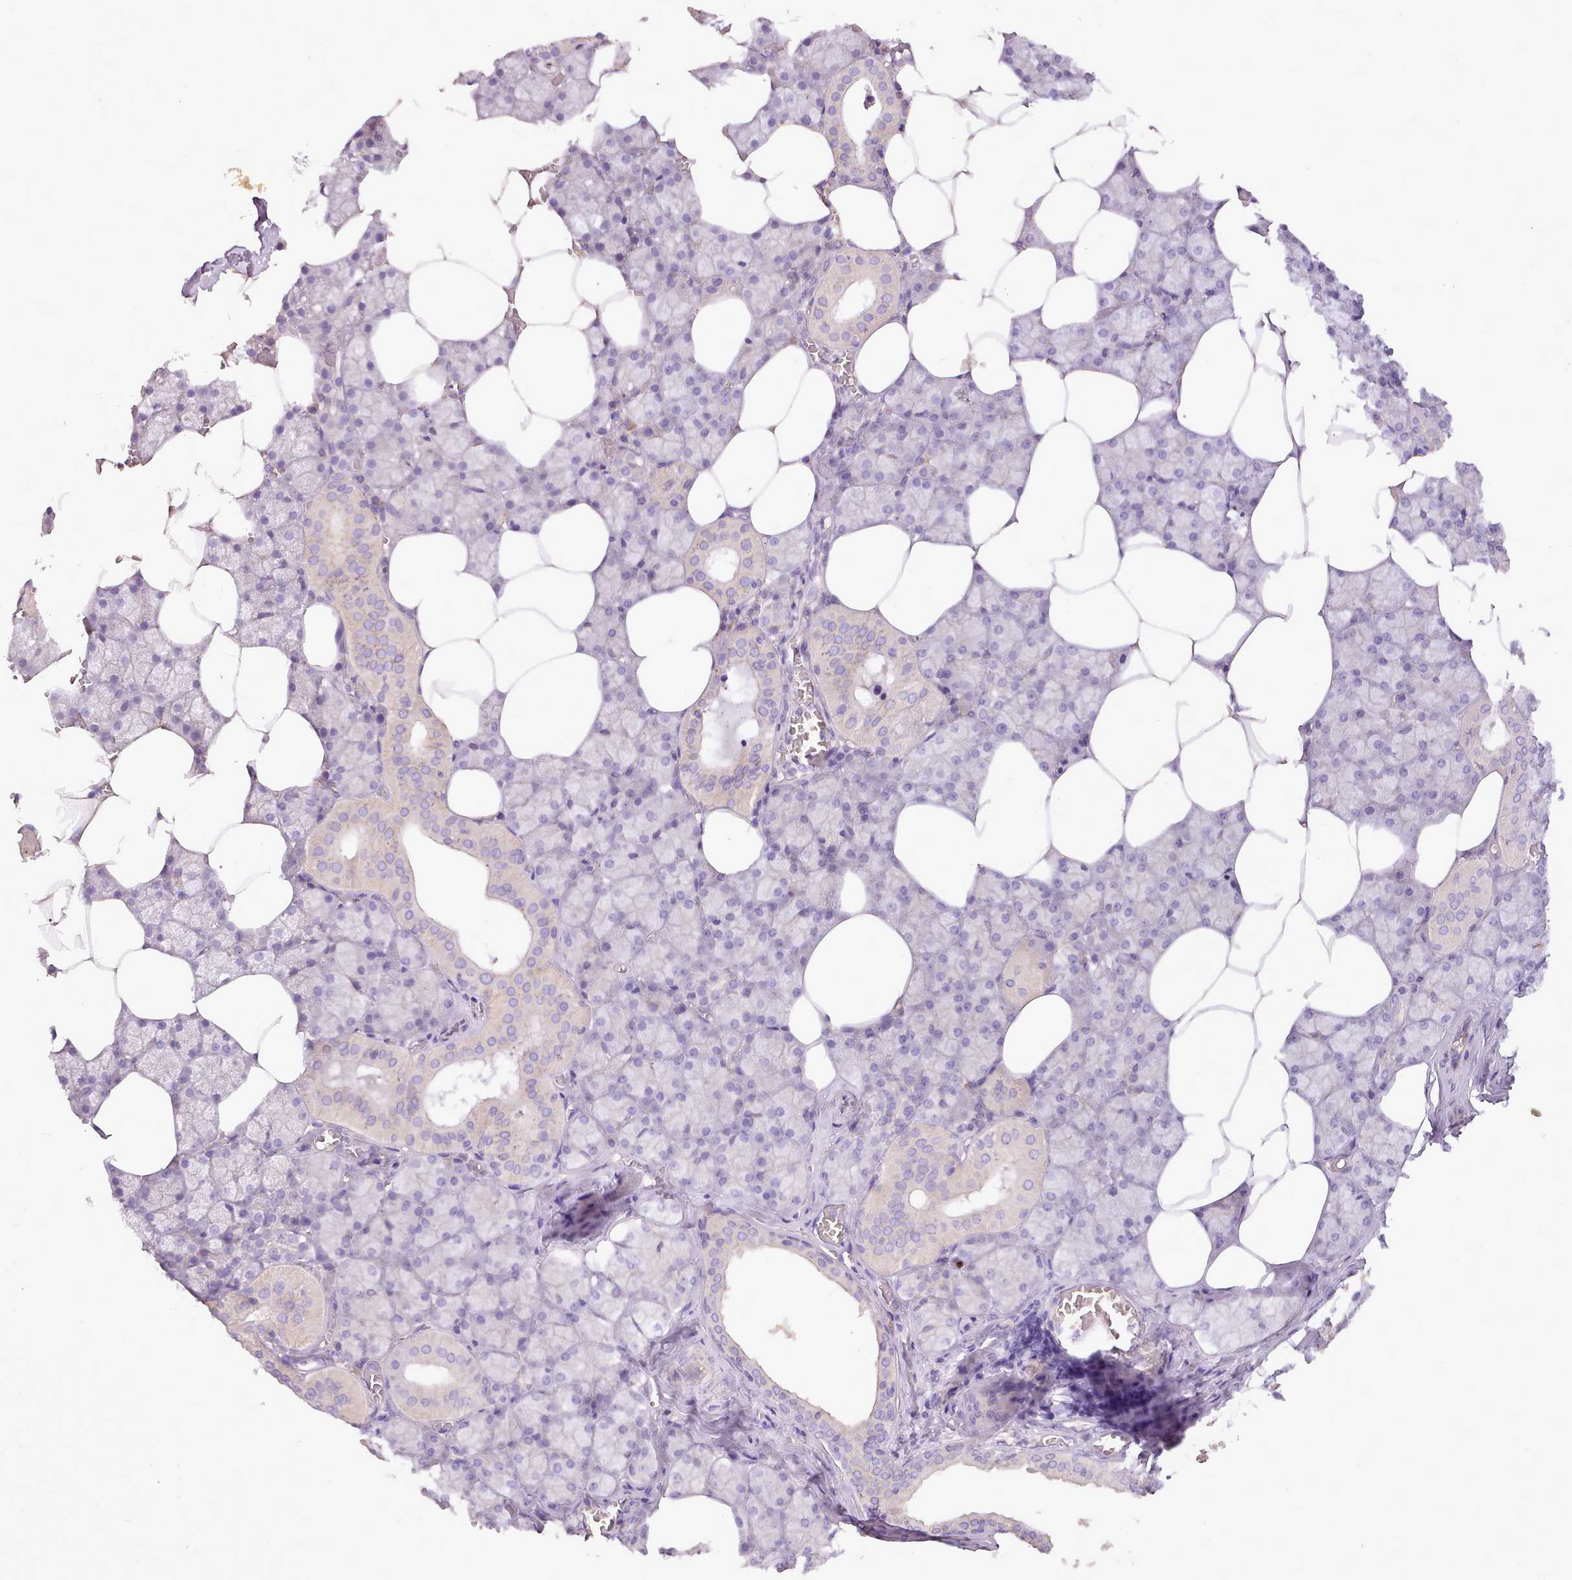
{"staining": {"intensity": "weak", "quantity": "<25%", "location": "cytoplasmic/membranous"}, "tissue": "salivary gland", "cell_type": "Glandular cells", "image_type": "normal", "snomed": [{"axis": "morphology", "description": "Normal tissue, NOS"}, {"axis": "topography", "description": "Salivary gland"}], "caption": "The photomicrograph demonstrates no significant positivity in glandular cells of salivary gland.", "gene": "NTN4", "patient": {"sex": "male", "age": 62}}